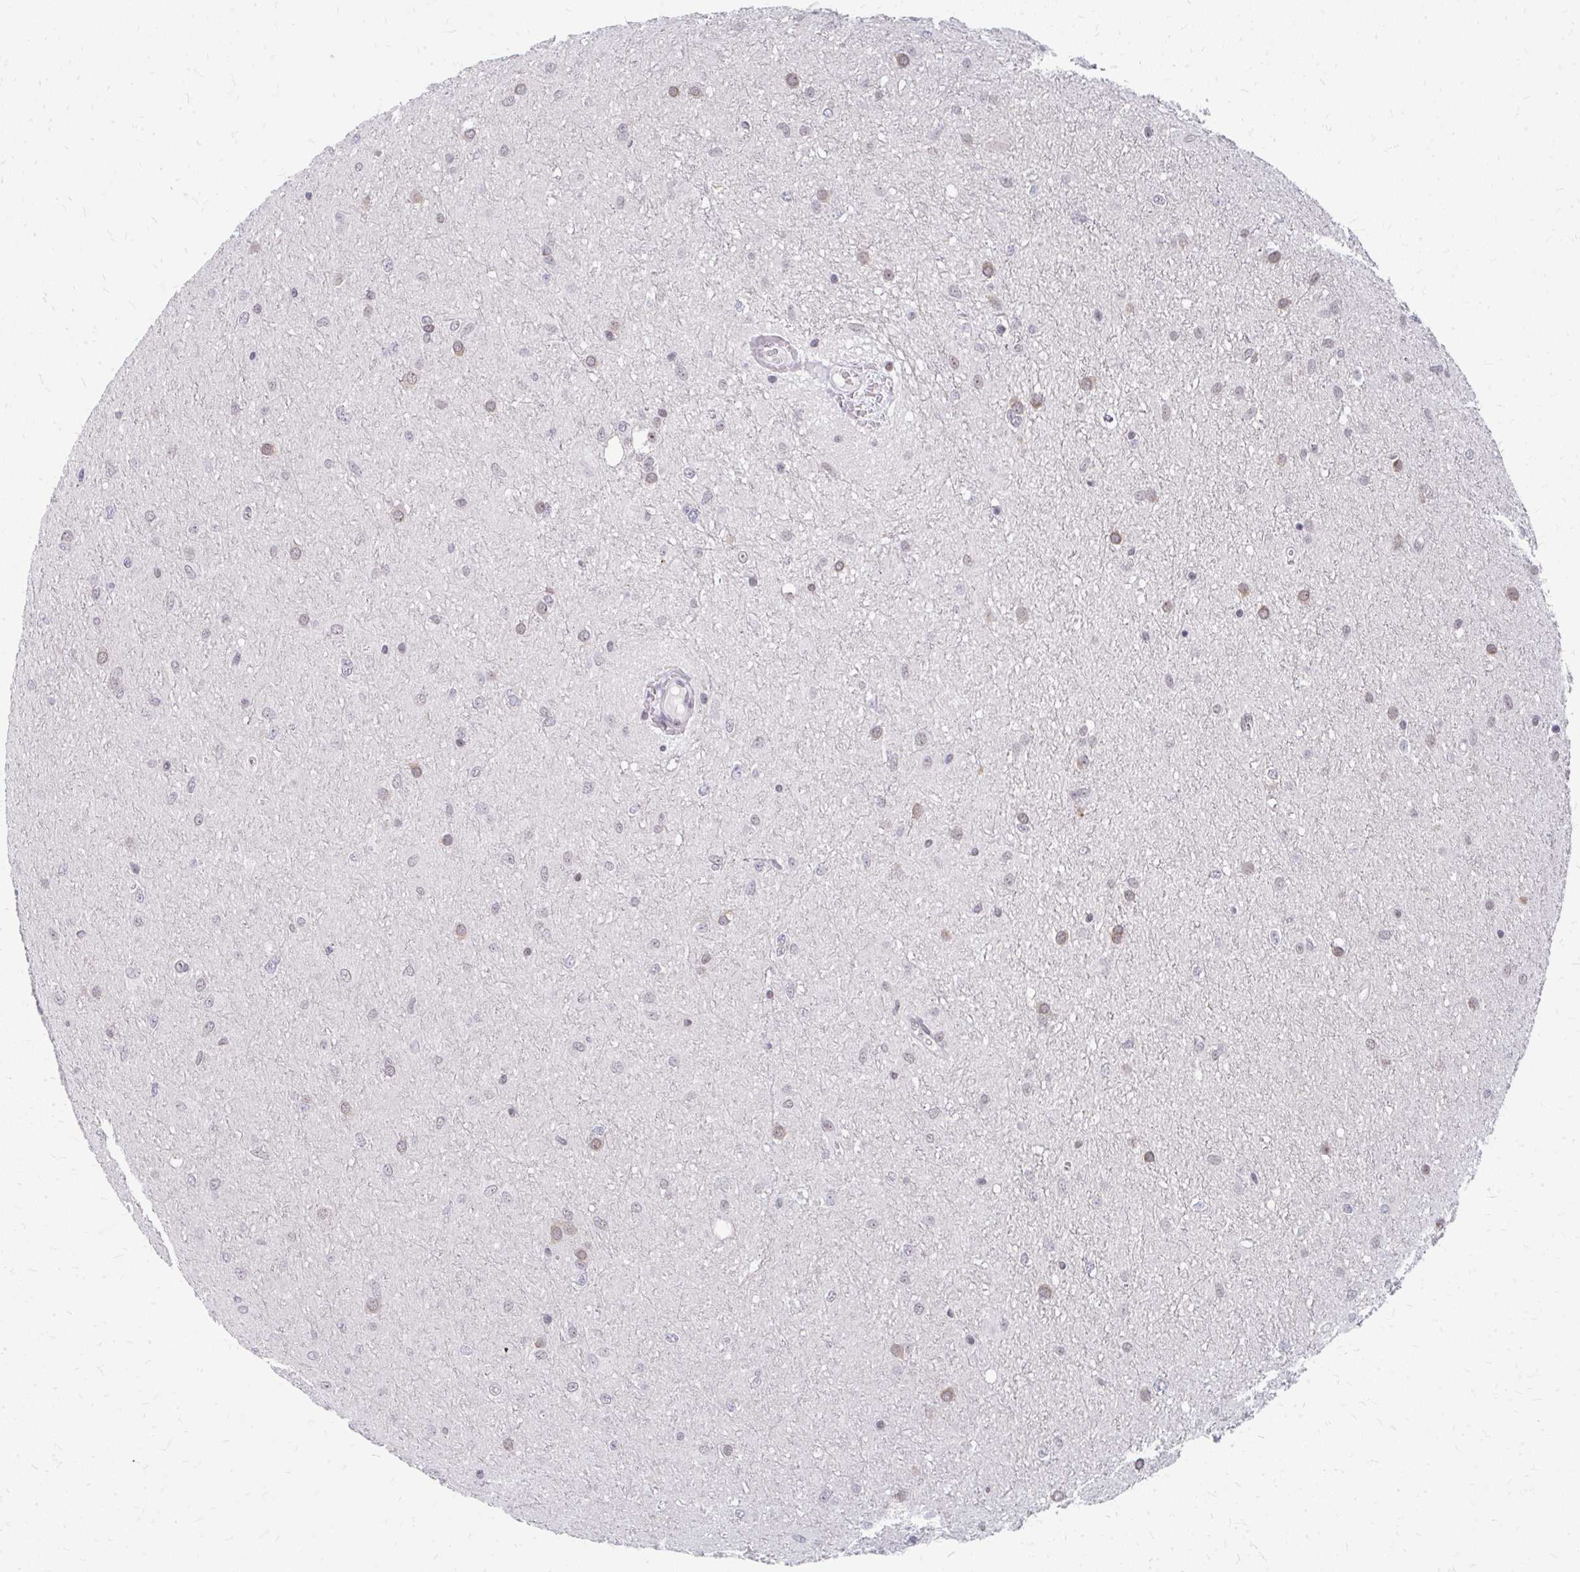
{"staining": {"intensity": "weak", "quantity": "25%-75%", "location": "cytoplasmic/membranous"}, "tissue": "glioma", "cell_type": "Tumor cells", "image_type": "cancer", "snomed": [{"axis": "morphology", "description": "Glioma, malignant, Low grade"}, {"axis": "topography", "description": "Cerebellum"}], "caption": "There is low levels of weak cytoplasmic/membranous positivity in tumor cells of malignant low-grade glioma, as demonstrated by immunohistochemical staining (brown color).", "gene": "GTF2H1", "patient": {"sex": "female", "age": 5}}